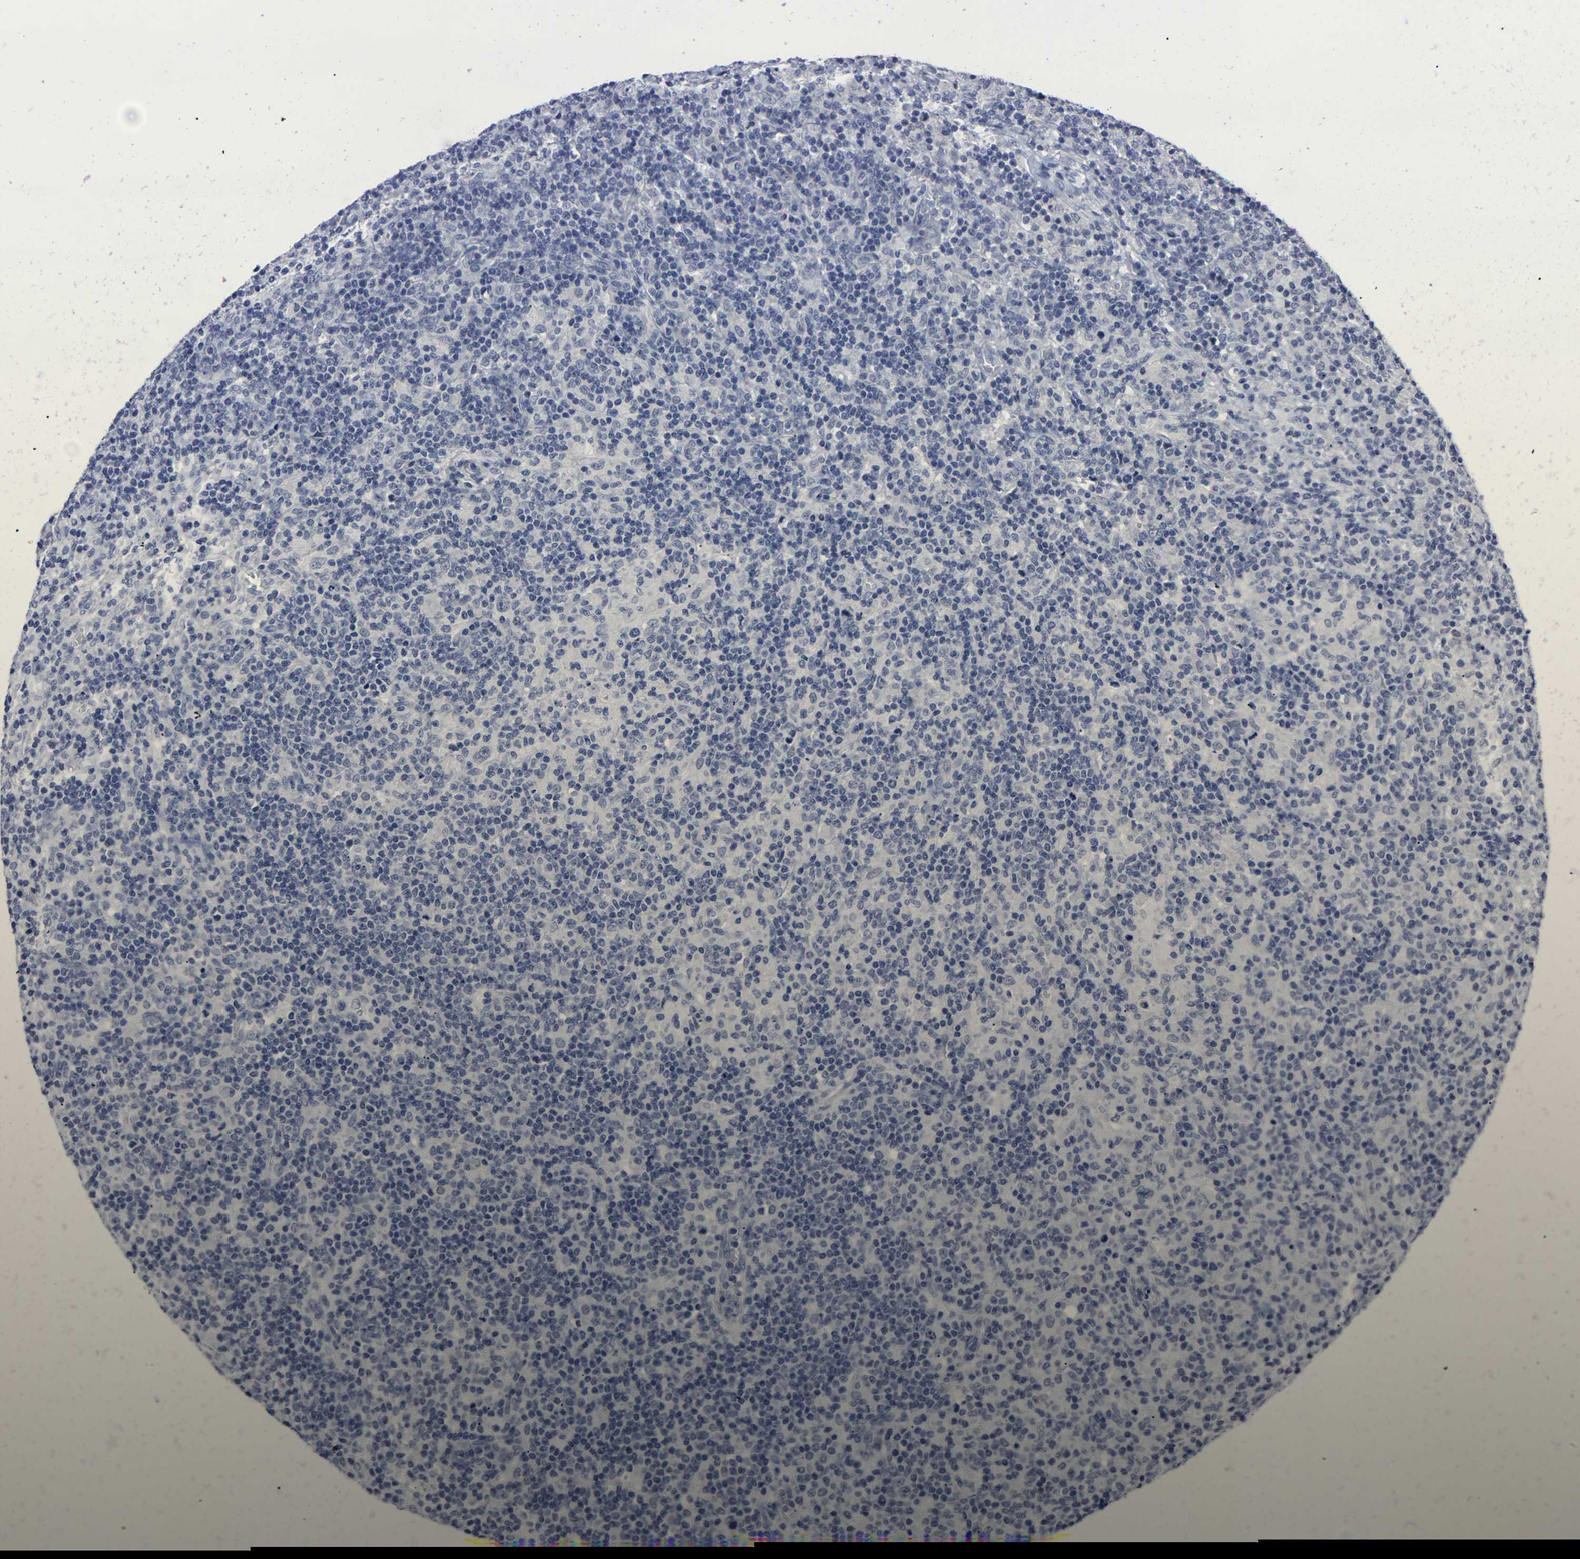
{"staining": {"intensity": "negative", "quantity": "none", "location": "none"}, "tissue": "lymphoma", "cell_type": "Tumor cells", "image_type": "cancer", "snomed": [{"axis": "morphology", "description": "Hodgkin's disease, NOS"}, {"axis": "topography", "description": "Lymph node"}], "caption": "This is a photomicrograph of immunohistochemistry (IHC) staining of Hodgkin's disease, which shows no staining in tumor cells. (DAB (3,3'-diaminobenzidine) immunohistochemistry visualized using brightfield microscopy, high magnification).", "gene": "MSANTD4", "patient": {"sex": "male", "age": 70}}